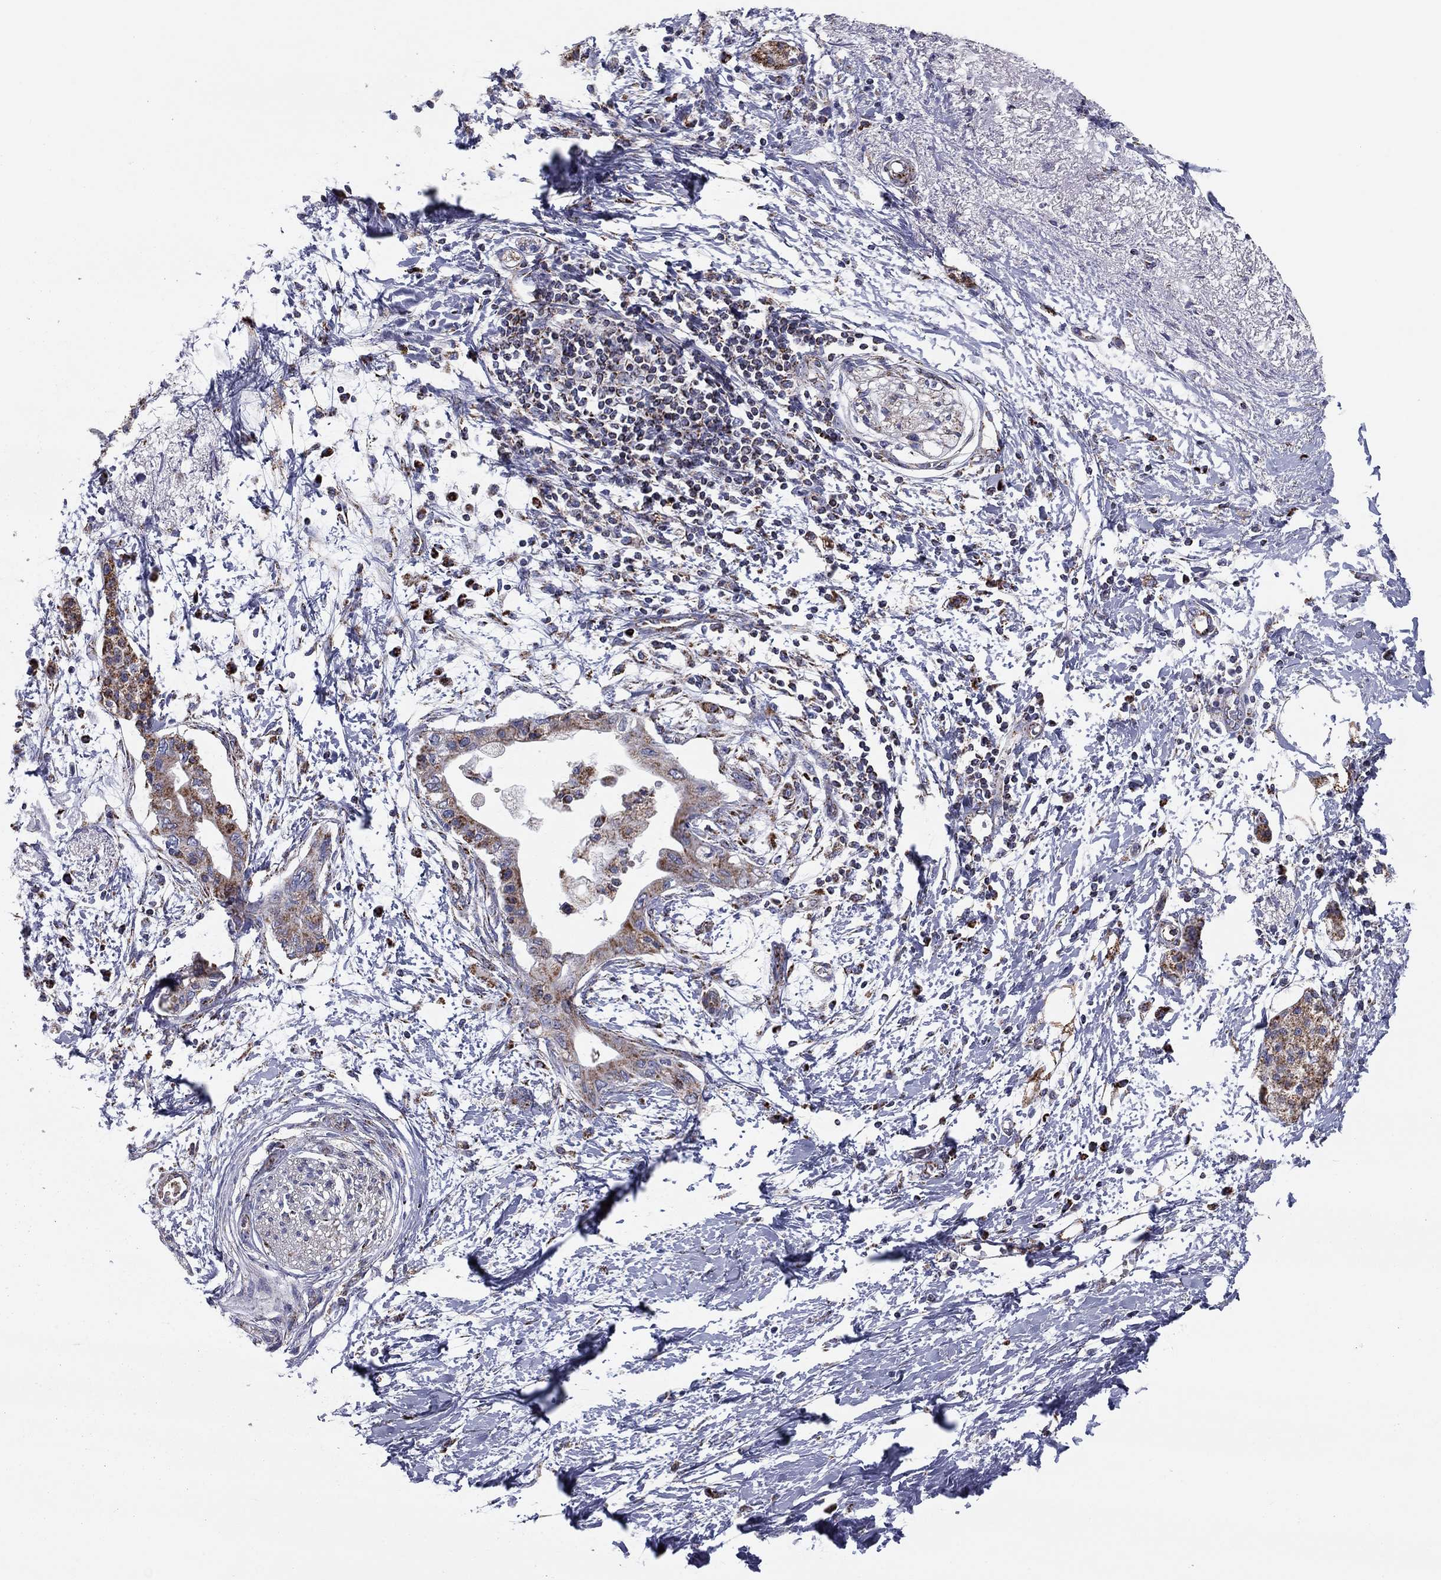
{"staining": {"intensity": "moderate", "quantity": "25%-75%", "location": "cytoplasmic/membranous"}, "tissue": "pancreatic cancer", "cell_type": "Tumor cells", "image_type": "cancer", "snomed": [{"axis": "morphology", "description": "Normal tissue, NOS"}, {"axis": "morphology", "description": "Adenocarcinoma, NOS"}, {"axis": "topography", "description": "Pancreas"}, {"axis": "topography", "description": "Duodenum"}], "caption": "Protein staining of pancreatic cancer (adenocarcinoma) tissue shows moderate cytoplasmic/membranous expression in approximately 25%-75% of tumor cells.", "gene": "NDUFV1", "patient": {"sex": "female", "age": 60}}